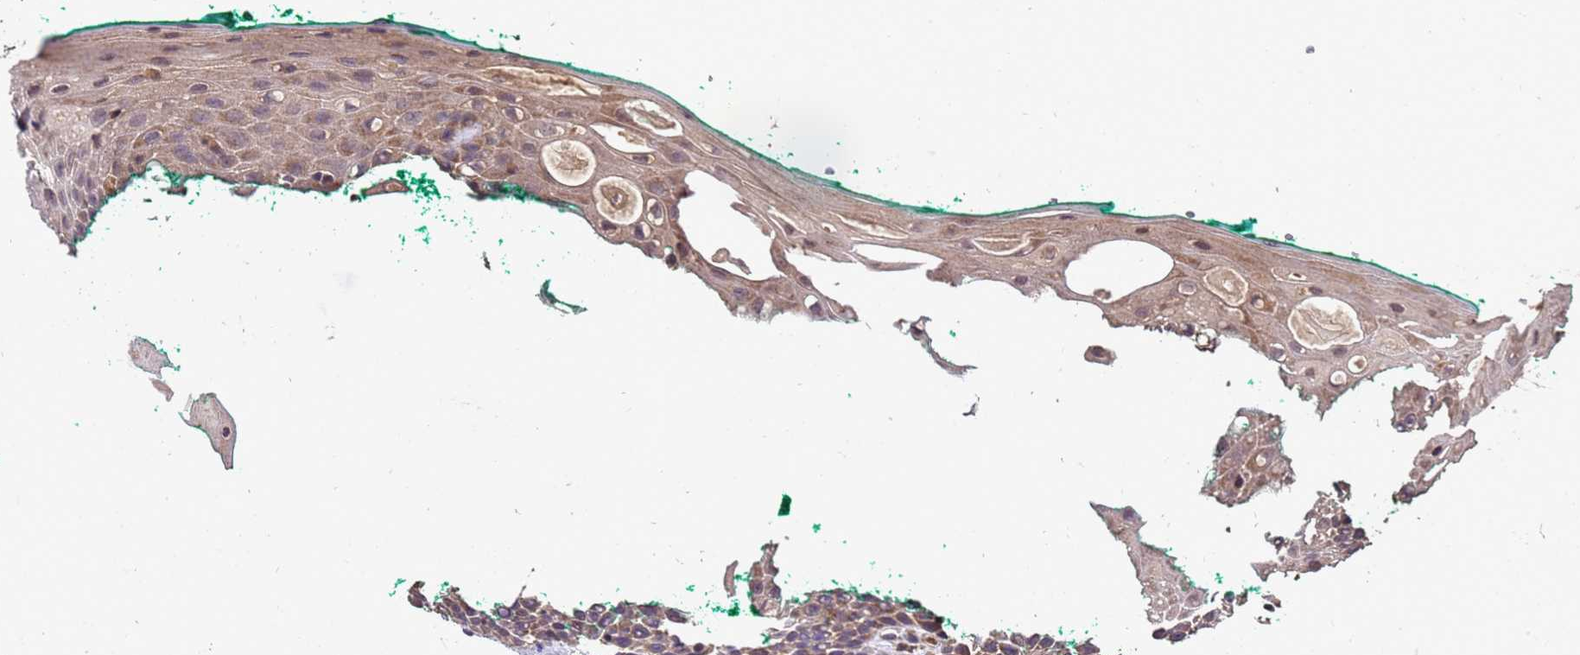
{"staining": {"intensity": "moderate", "quantity": "25%-75%", "location": "cytoplasmic/membranous"}, "tissue": "oral mucosa", "cell_type": "Squamous epithelial cells", "image_type": "normal", "snomed": [{"axis": "morphology", "description": "Normal tissue, NOS"}, {"axis": "topography", "description": "Oral tissue"}], "caption": "Protein staining of normal oral mucosa shows moderate cytoplasmic/membranous positivity in approximately 25%-75% of squamous epithelial cells.", "gene": "PRODH", "patient": {"sex": "female", "age": 70}}